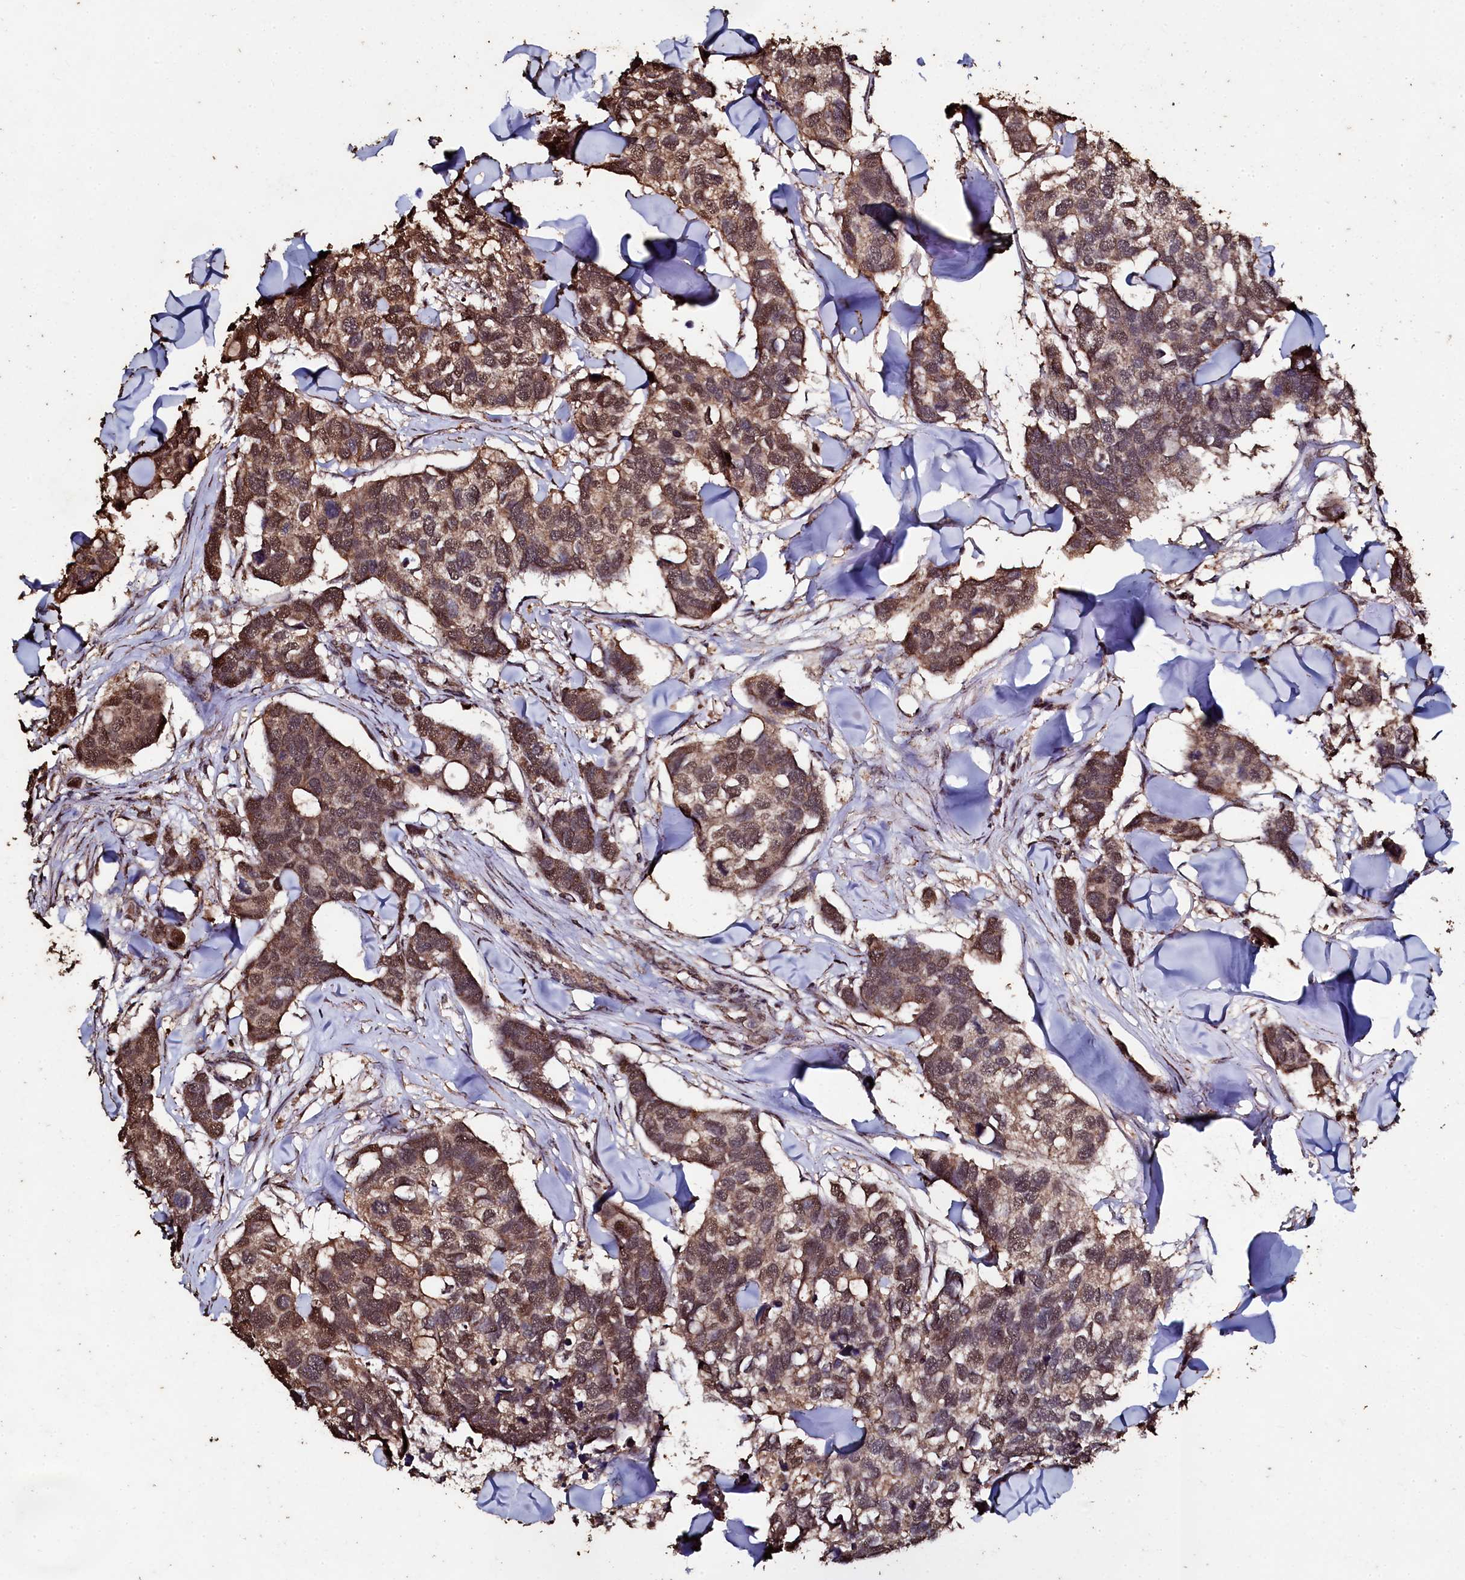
{"staining": {"intensity": "moderate", "quantity": ">75%", "location": "cytoplasmic/membranous,nuclear"}, "tissue": "breast cancer", "cell_type": "Tumor cells", "image_type": "cancer", "snomed": [{"axis": "morphology", "description": "Duct carcinoma"}, {"axis": "topography", "description": "Breast"}], "caption": "Immunohistochemical staining of human breast infiltrating ductal carcinoma reveals medium levels of moderate cytoplasmic/membranous and nuclear positivity in about >75% of tumor cells.", "gene": "FAAP24", "patient": {"sex": "female", "age": 83}}